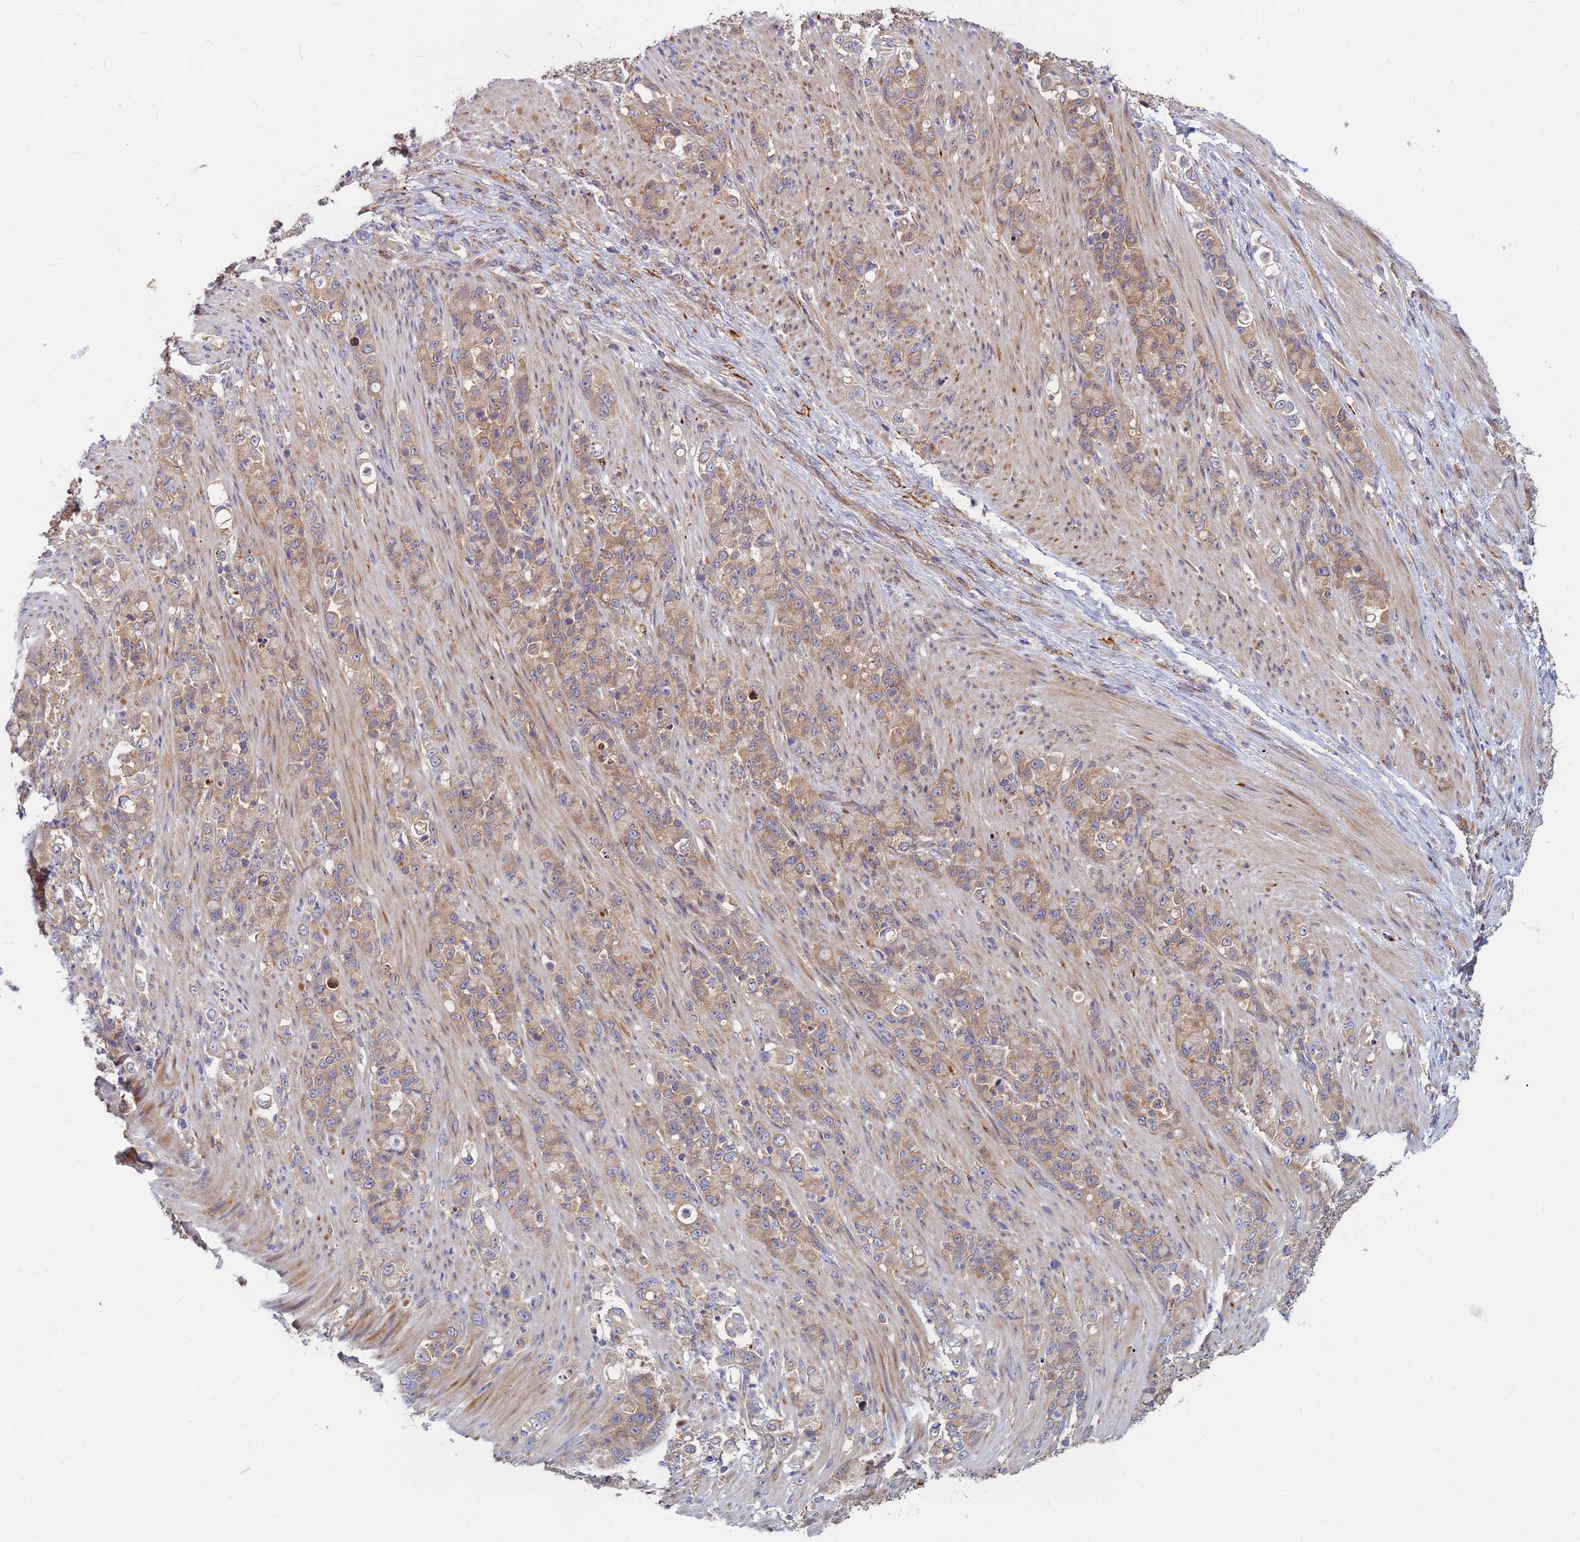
{"staining": {"intensity": "moderate", "quantity": ">75%", "location": "cytoplasmic/membranous"}, "tissue": "stomach cancer", "cell_type": "Tumor cells", "image_type": "cancer", "snomed": [{"axis": "morphology", "description": "Normal tissue, NOS"}, {"axis": "morphology", "description": "Adenocarcinoma, NOS"}, {"axis": "topography", "description": "Stomach"}], "caption": "Protein staining of adenocarcinoma (stomach) tissue reveals moderate cytoplasmic/membranous staining in about >75% of tumor cells. (DAB (3,3'-diaminobenzidine) IHC with brightfield microscopy, high magnification).", "gene": "CCT6B", "patient": {"sex": "female", "age": 79}}